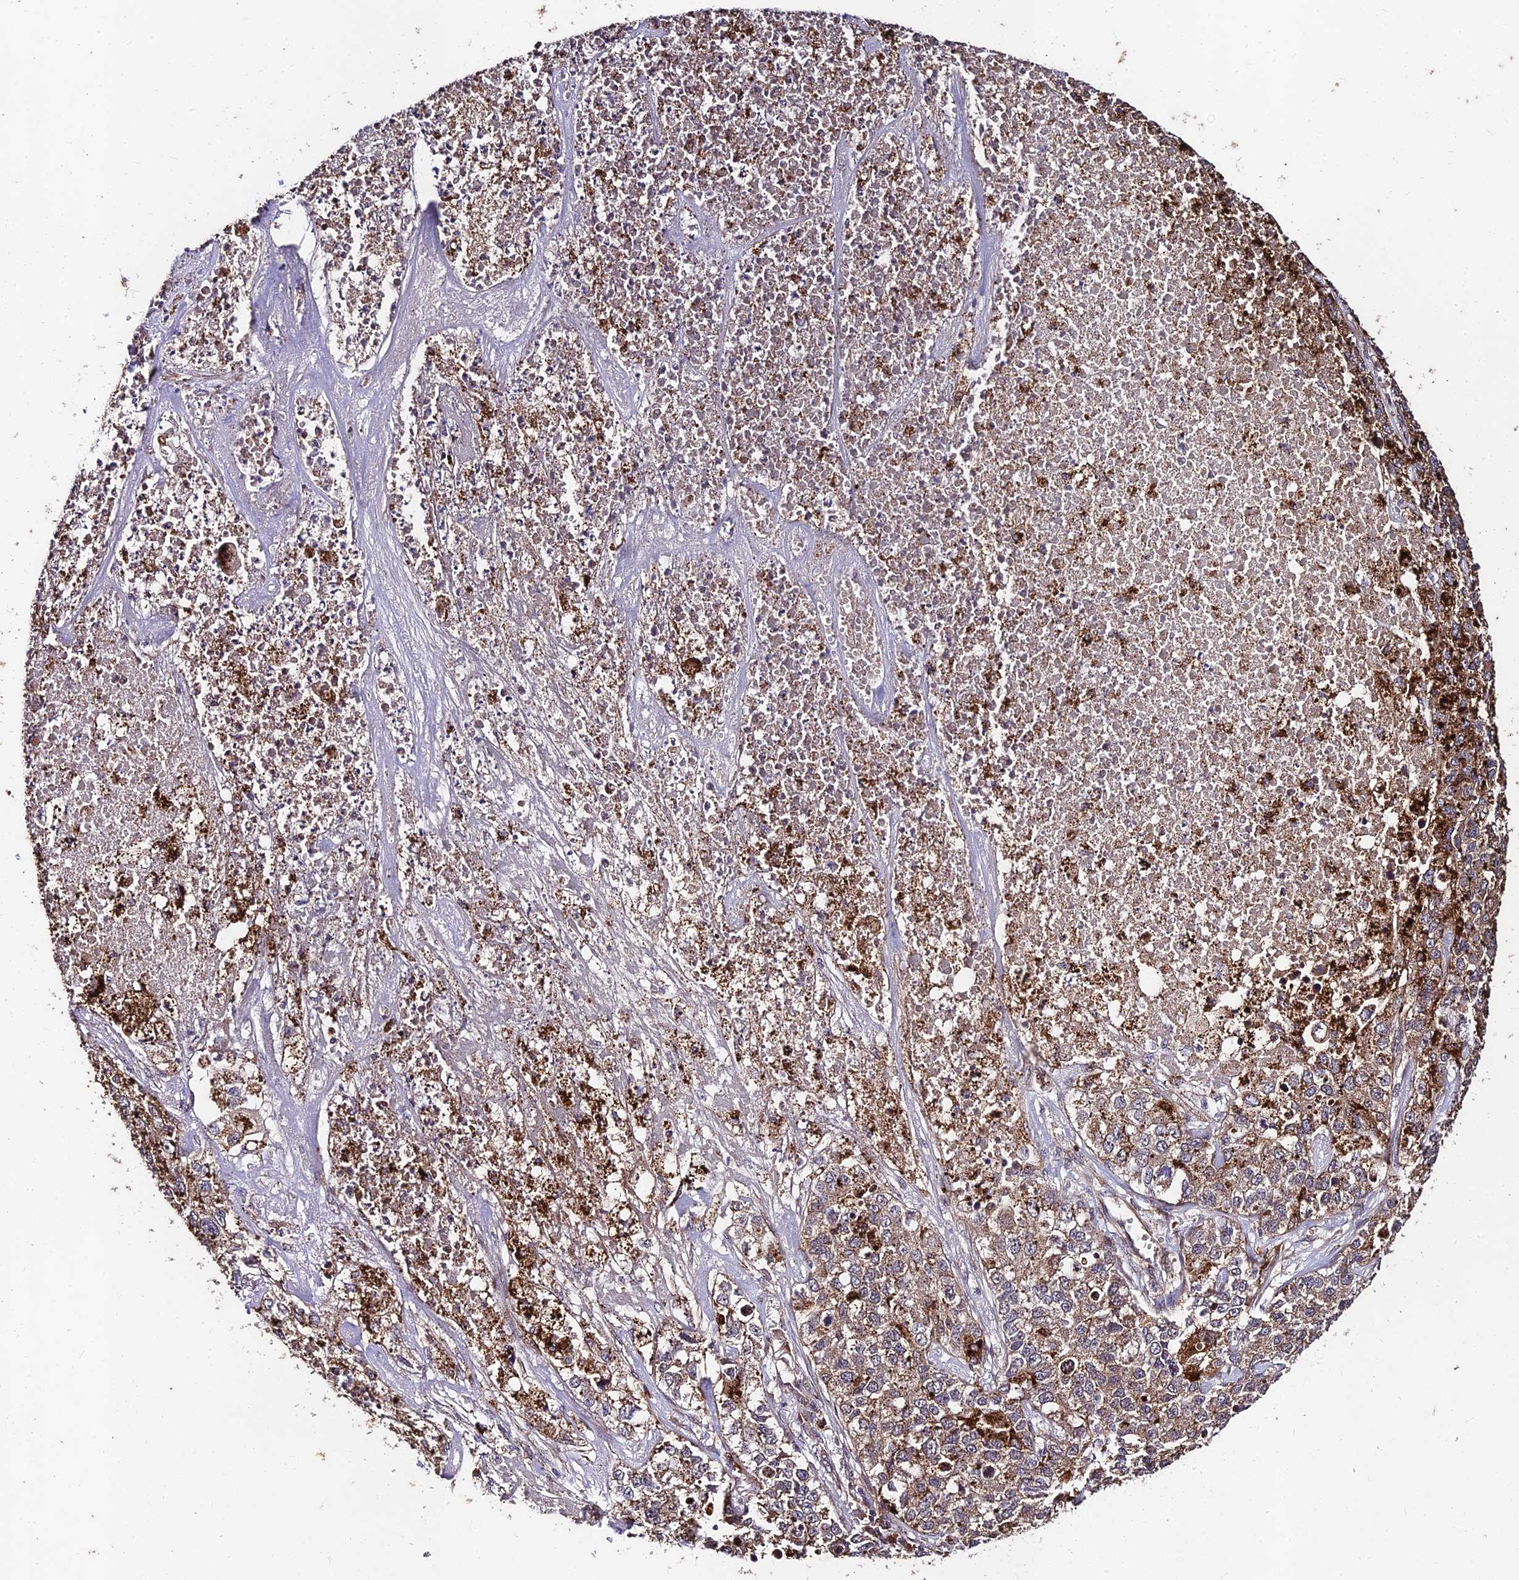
{"staining": {"intensity": "moderate", "quantity": ">75%", "location": "cytoplasmic/membranous"}, "tissue": "lung cancer", "cell_type": "Tumor cells", "image_type": "cancer", "snomed": [{"axis": "morphology", "description": "Adenocarcinoma, NOS"}, {"axis": "topography", "description": "Lung"}], "caption": "A brown stain highlights moderate cytoplasmic/membranous expression of a protein in human adenocarcinoma (lung) tumor cells.", "gene": "MKKS", "patient": {"sex": "male", "age": 49}}